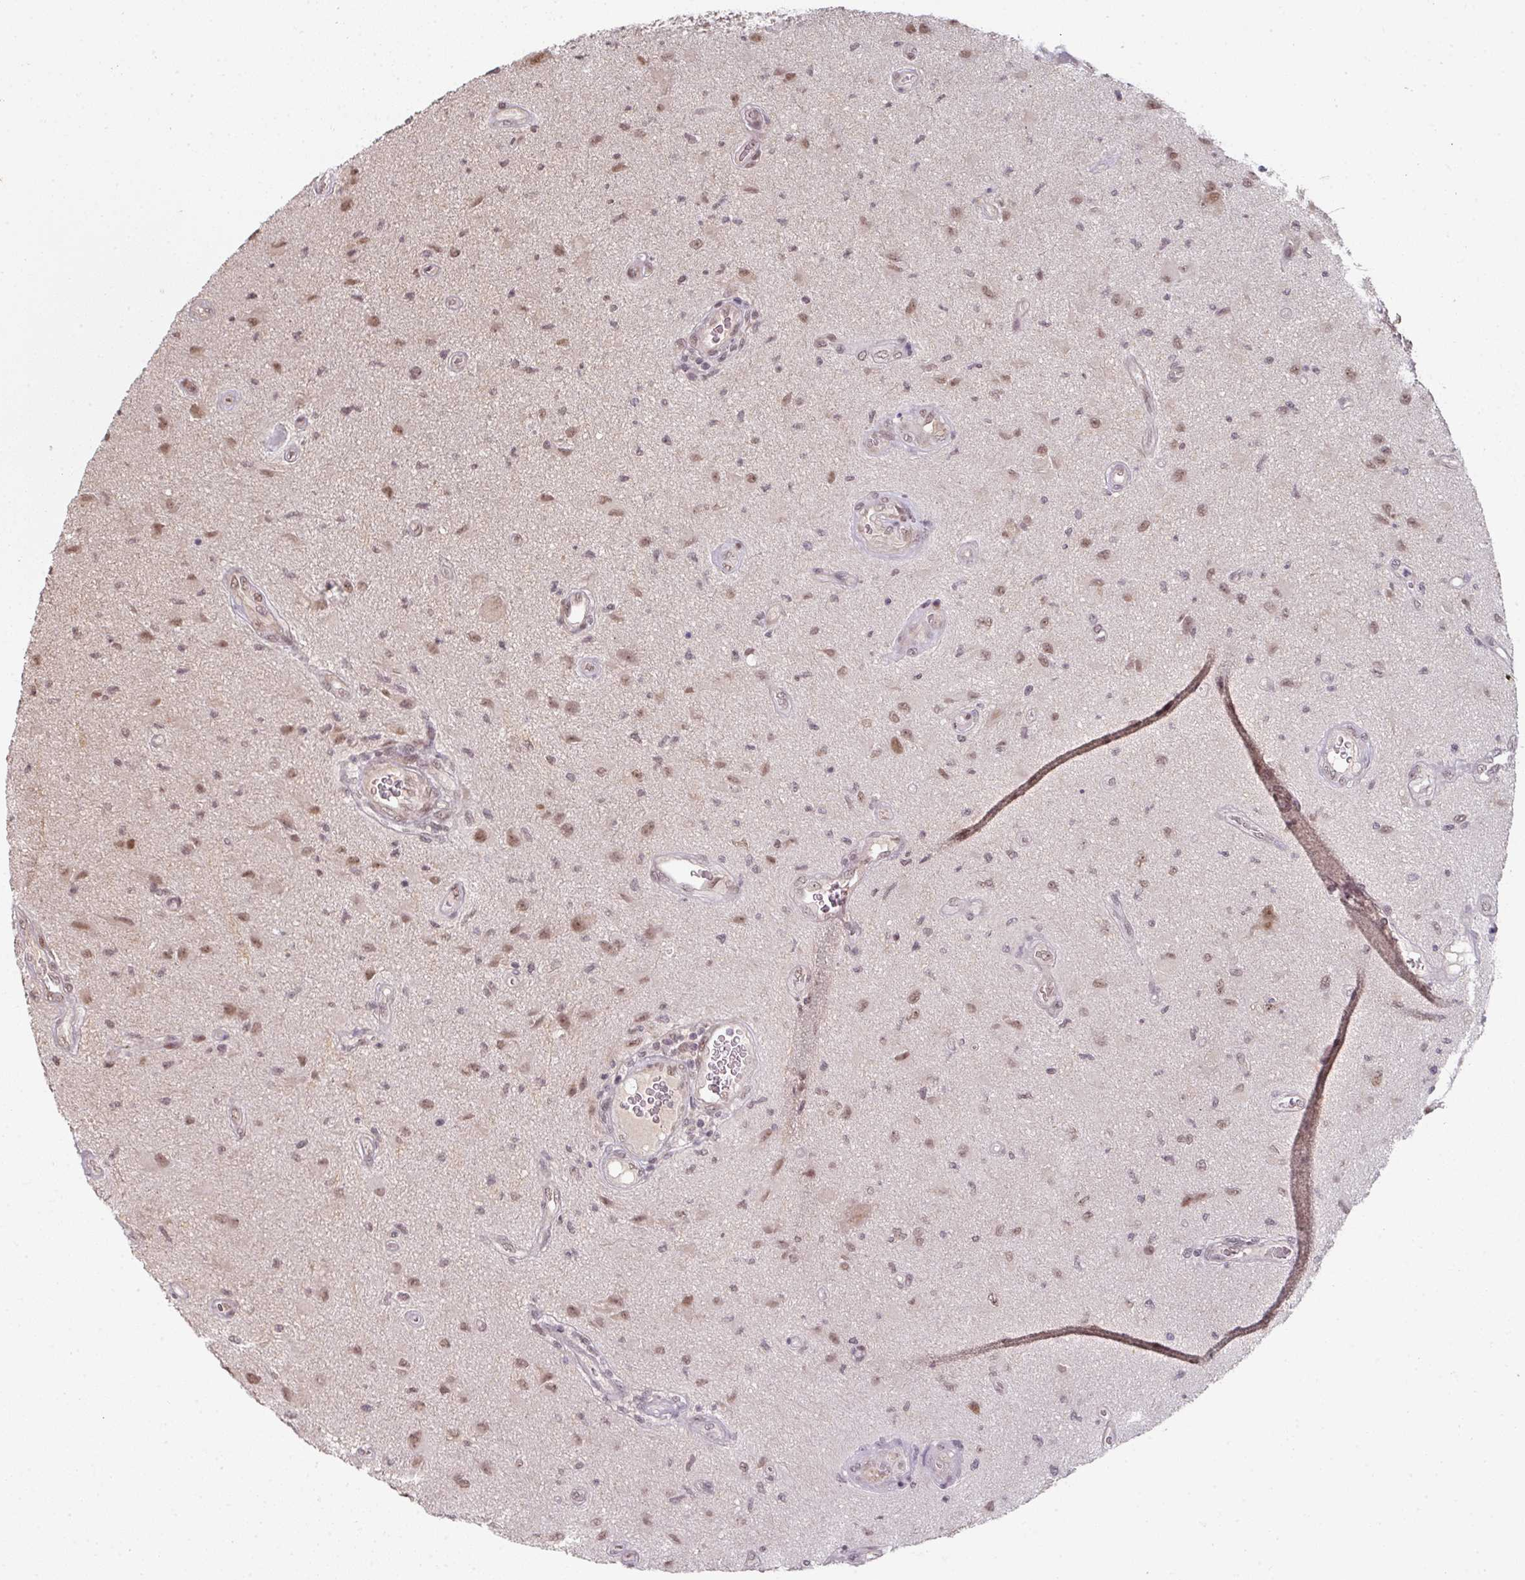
{"staining": {"intensity": "moderate", "quantity": "25%-75%", "location": "nuclear"}, "tissue": "glioma", "cell_type": "Tumor cells", "image_type": "cancer", "snomed": [{"axis": "morphology", "description": "Glioma, malignant, High grade"}, {"axis": "topography", "description": "Brain"}], "caption": "Malignant glioma (high-grade) tissue reveals moderate nuclear staining in about 25%-75% of tumor cells, visualized by immunohistochemistry.", "gene": "GTF2H3", "patient": {"sex": "male", "age": 67}}